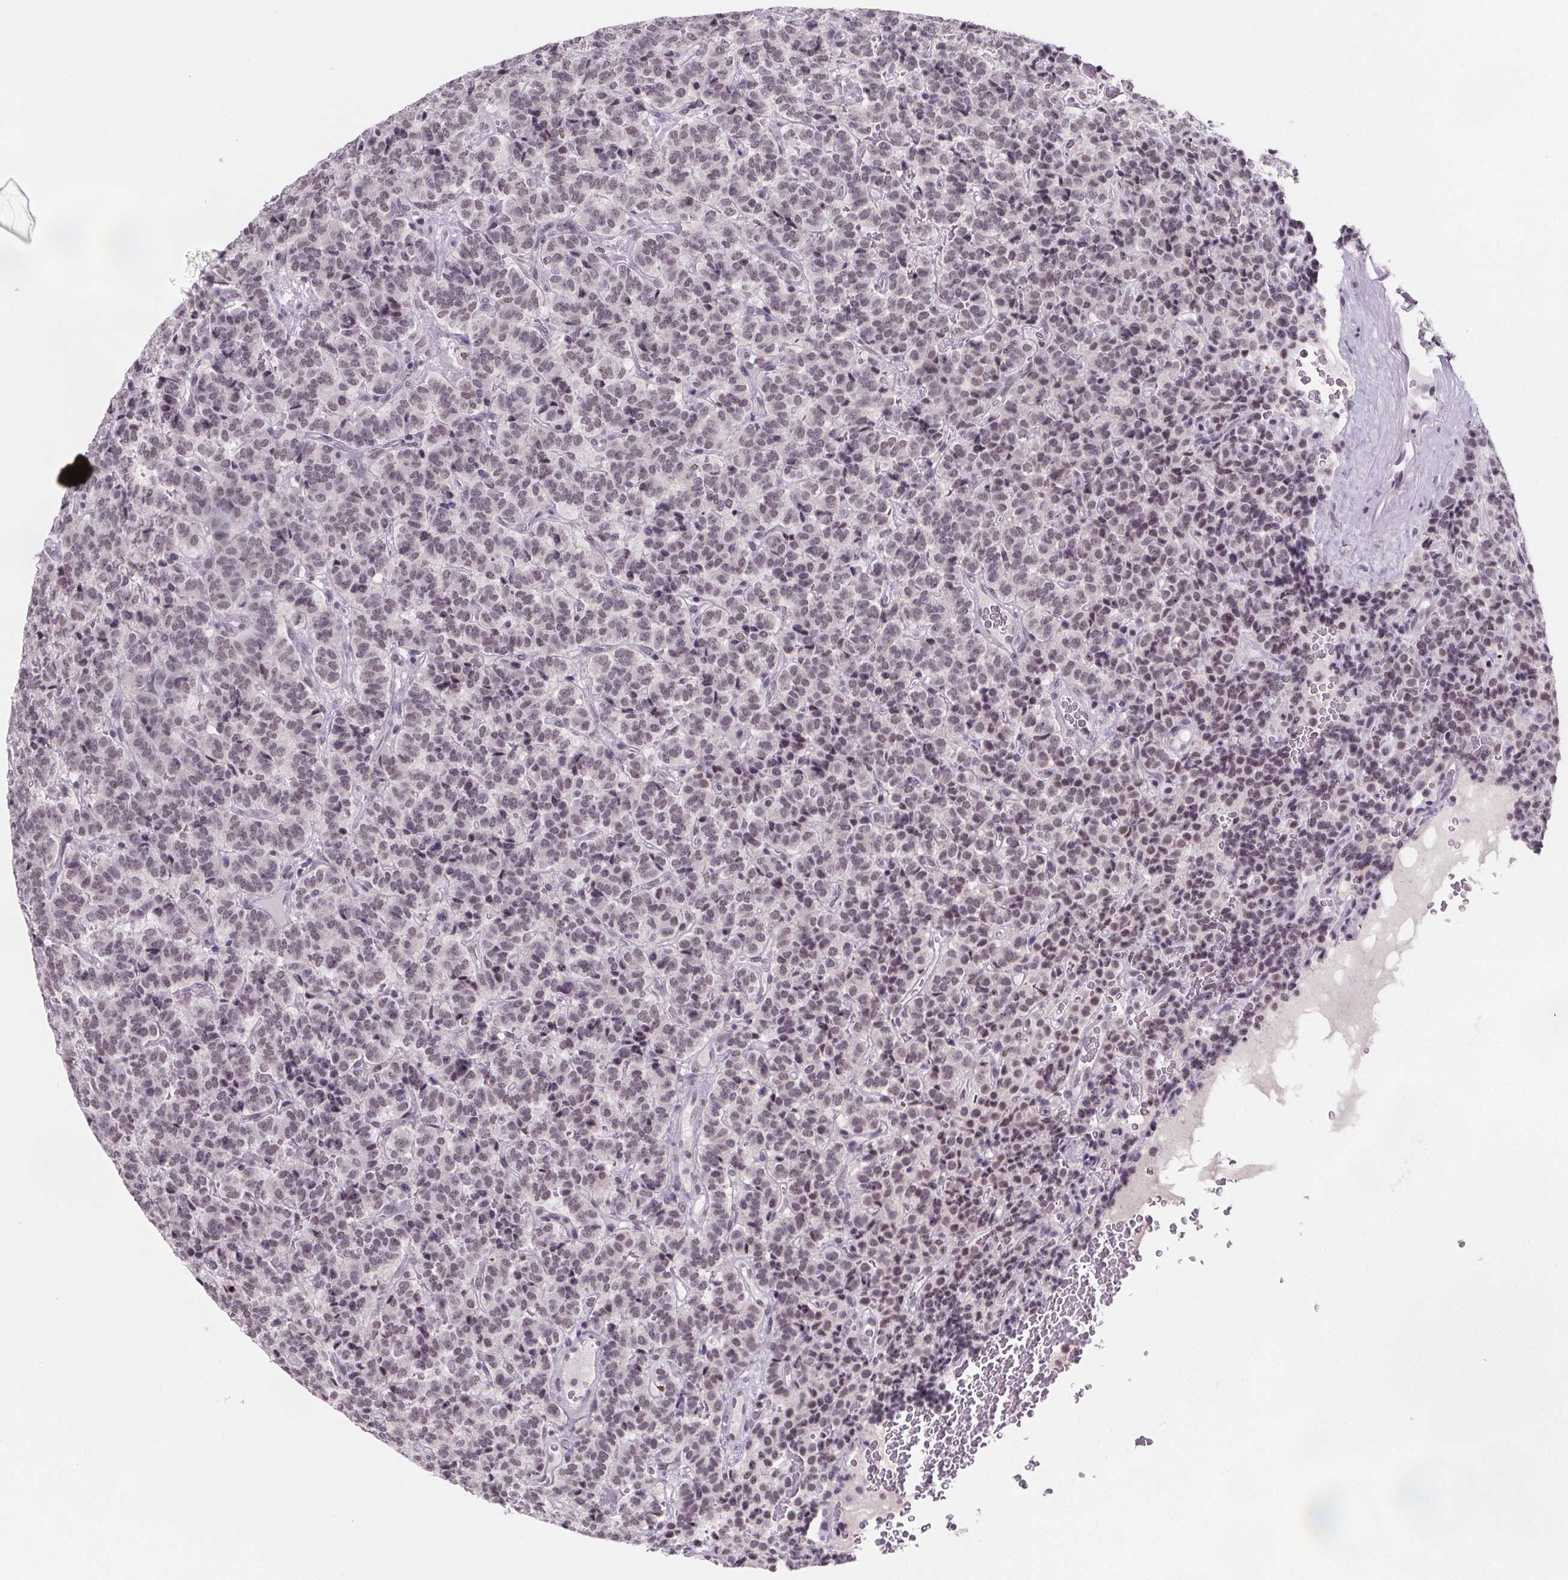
{"staining": {"intensity": "weak", "quantity": ">75%", "location": "nuclear"}, "tissue": "carcinoid", "cell_type": "Tumor cells", "image_type": "cancer", "snomed": [{"axis": "morphology", "description": "Carcinoid, malignant, NOS"}, {"axis": "topography", "description": "Pancreas"}], "caption": "Malignant carcinoid stained with immunohistochemistry (IHC) shows weak nuclear positivity in approximately >75% of tumor cells.", "gene": "ZNF572", "patient": {"sex": "male", "age": 36}}